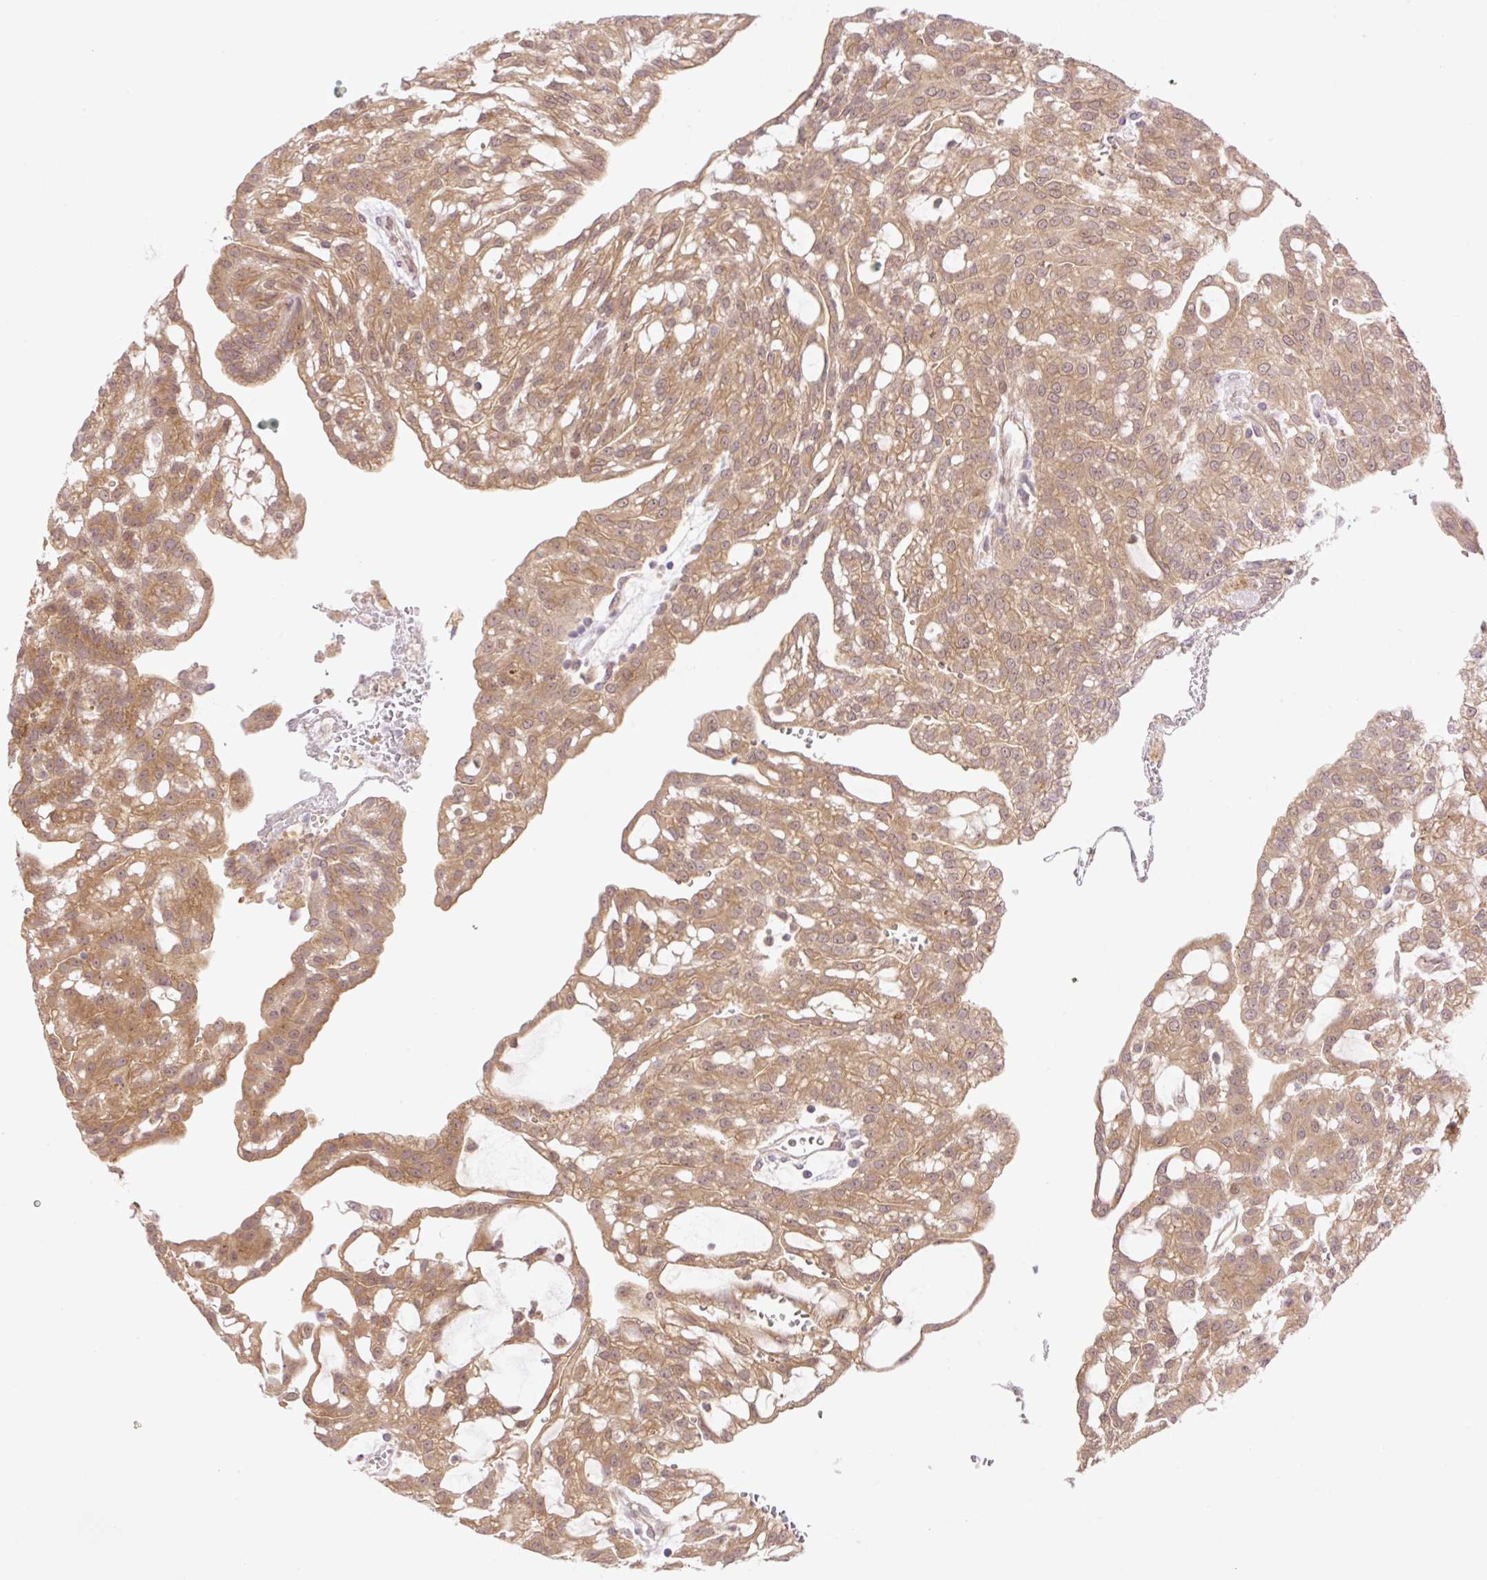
{"staining": {"intensity": "moderate", "quantity": ">75%", "location": "cytoplasmic/membranous,nuclear"}, "tissue": "renal cancer", "cell_type": "Tumor cells", "image_type": "cancer", "snomed": [{"axis": "morphology", "description": "Adenocarcinoma, NOS"}, {"axis": "topography", "description": "Kidney"}], "caption": "IHC staining of renal adenocarcinoma, which displays medium levels of moderate cytoplasmic/membranous and nuclear staining in approximately >75% of tumor cells indicating moderate cytoplasmic/membranous and nuclear protein staining. The staining was performed using DAB (brown) for protein detection and nuclei were counterstained in hematoxylin (blue).", "gene": "VPS25", "patient": {"sex": "male", "age": 63}}